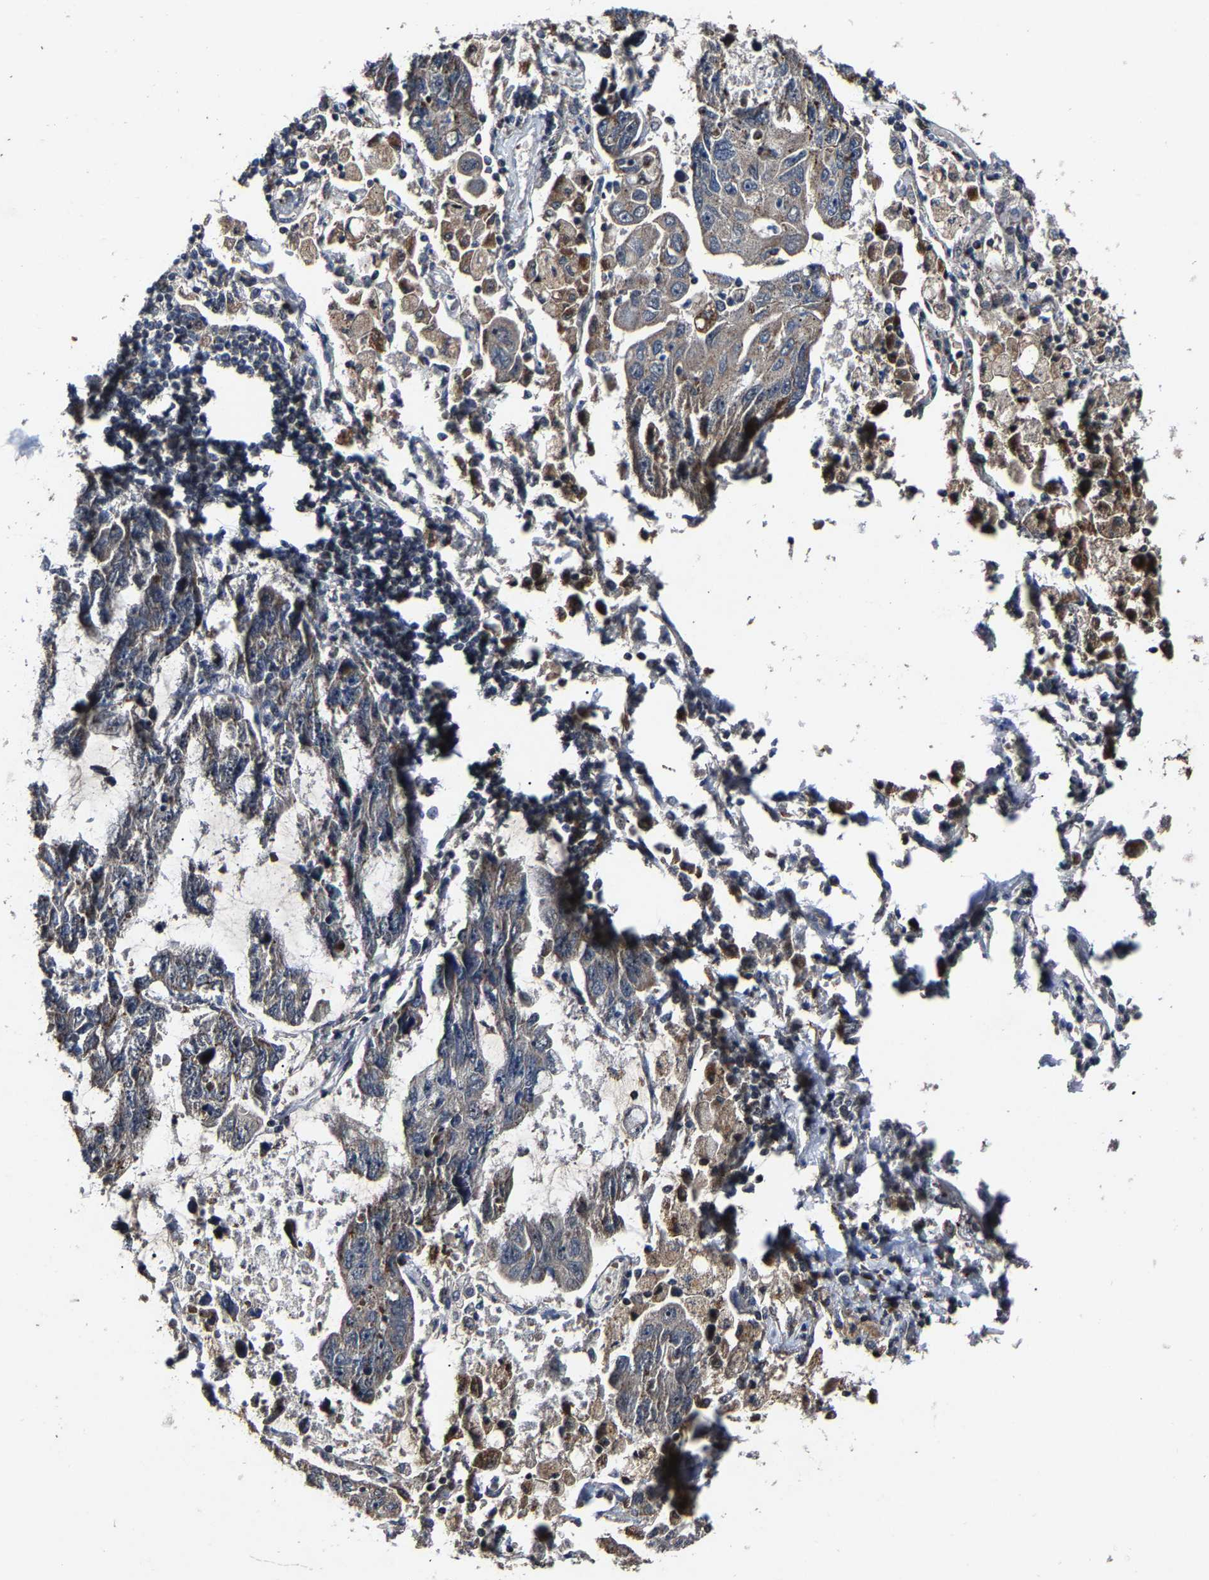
{"staining": {"intensity": "negative", "quantity": "none", "location": "none"}, "tissue": "lung cancer", "cell_type": "Tumor cells", "image_type": "cancer", "snomed": [{"axis": "morphology", "description": "Adenocarcinoma, NOS"}, {"axis": "topography", "description": "Lung"}], "caption": "The photomicrograph exhibits no staining of tumor cells in adenocarcinoma (lung).", "gene": "LSM8", "patient": {"sex": "male", "age": 64}}